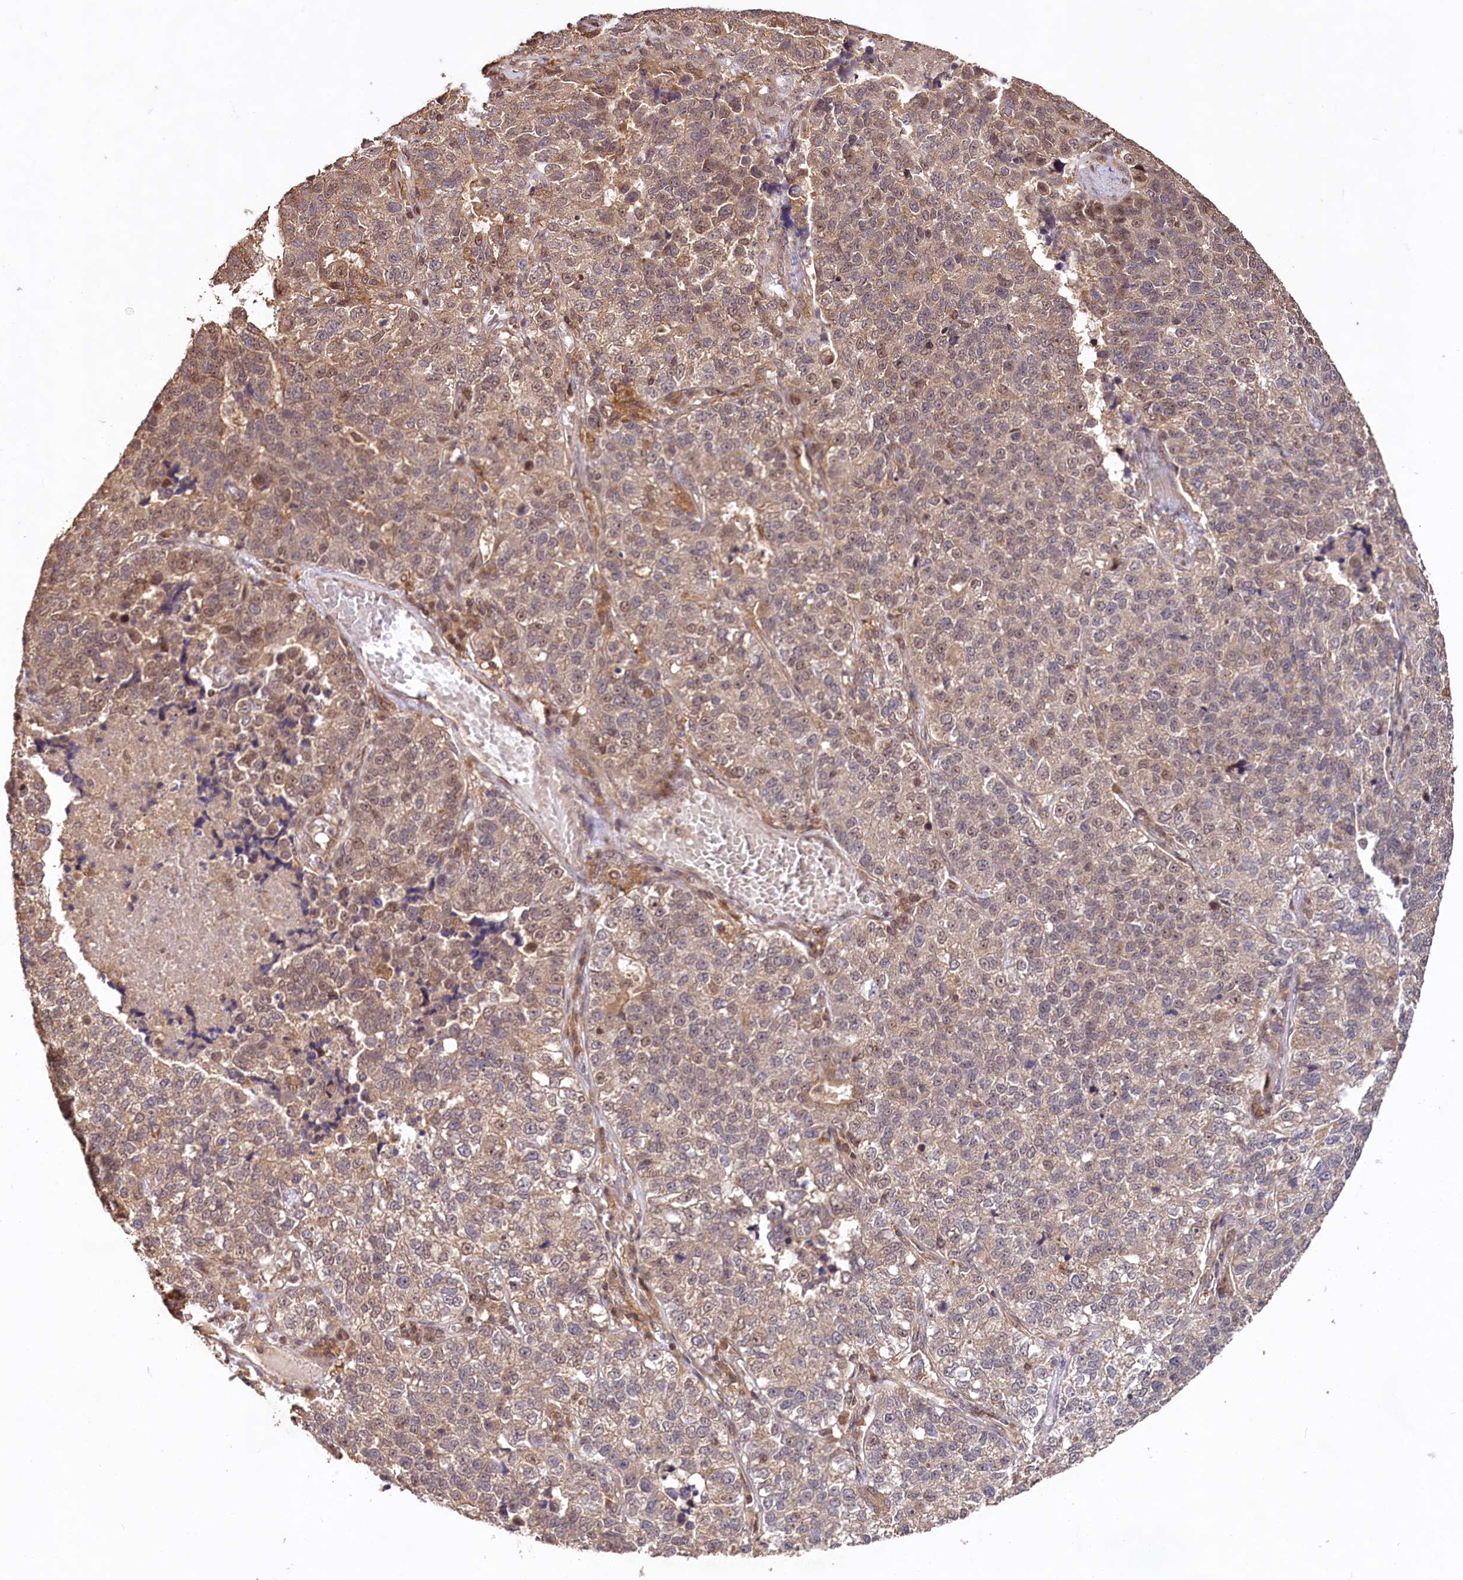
{"staining": {"intensity": "weak", "quantity": "25%-75%", "location": "nuclear"}, "tissue": "lung cancer", "cell_type": "Tumor cells", "image_type": "cancer", "snomed": [{"axis": "morphology", "description": "Adenocarcinoma, NOS"}, {"axis": "topography", "description": "Lung"}], "caption": "Immunohistochemistry (DAB (3,3'-diaminobenzidine)) staining of lung cancer (adenocarcinoma) demonstrates weak nuclear protein positivity in about 25%-75% of tumor cells.", "gene": "RRP8", "patient": {"sex": "male", "age": 49}}